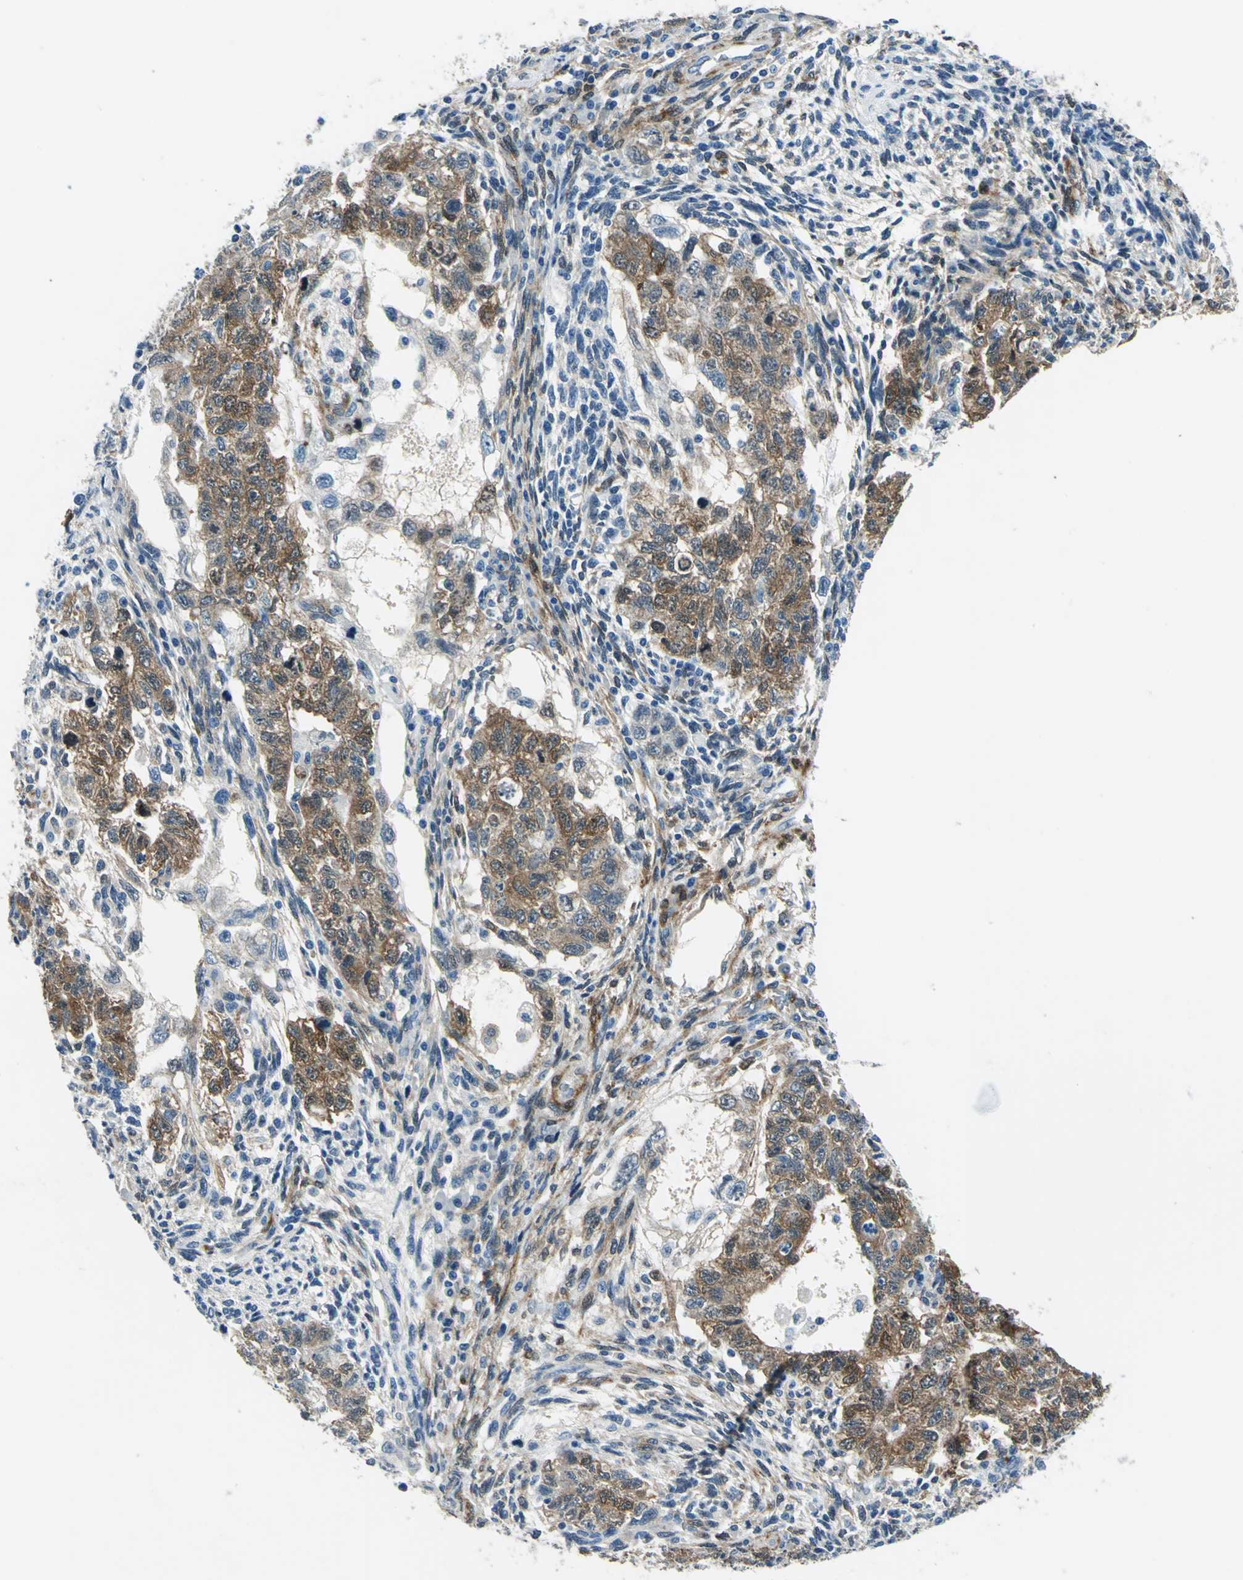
{"staining": {"intensity": "moderate", "quantity": "25%-75%", "location": "cytoplasmic/membranous"}, "tissue": "testis cancer", "cell_type": "Tumor cells", "image_type": "cancer", "snomed": [{"axis": "morphology", "description": "Normal tissue, NOS"}, {"axis": "morphology", "description": "Carcinoma, Embryonal, NOS"}, {"axis": "topography", "description": "Testis"}], "caption": "High-magnification brightfield microscopy of testis cancer stained with DAB (3,3'-diaminobenzidine) (brown) and counterstained with hematoxylin (blue). tumor cells exhibit moderate cytoplasmic/membranous expression is identified in approximately25%-75% of cells.", "gene": "HSPB1", "patient": {"sex": "male", "age": 36}}